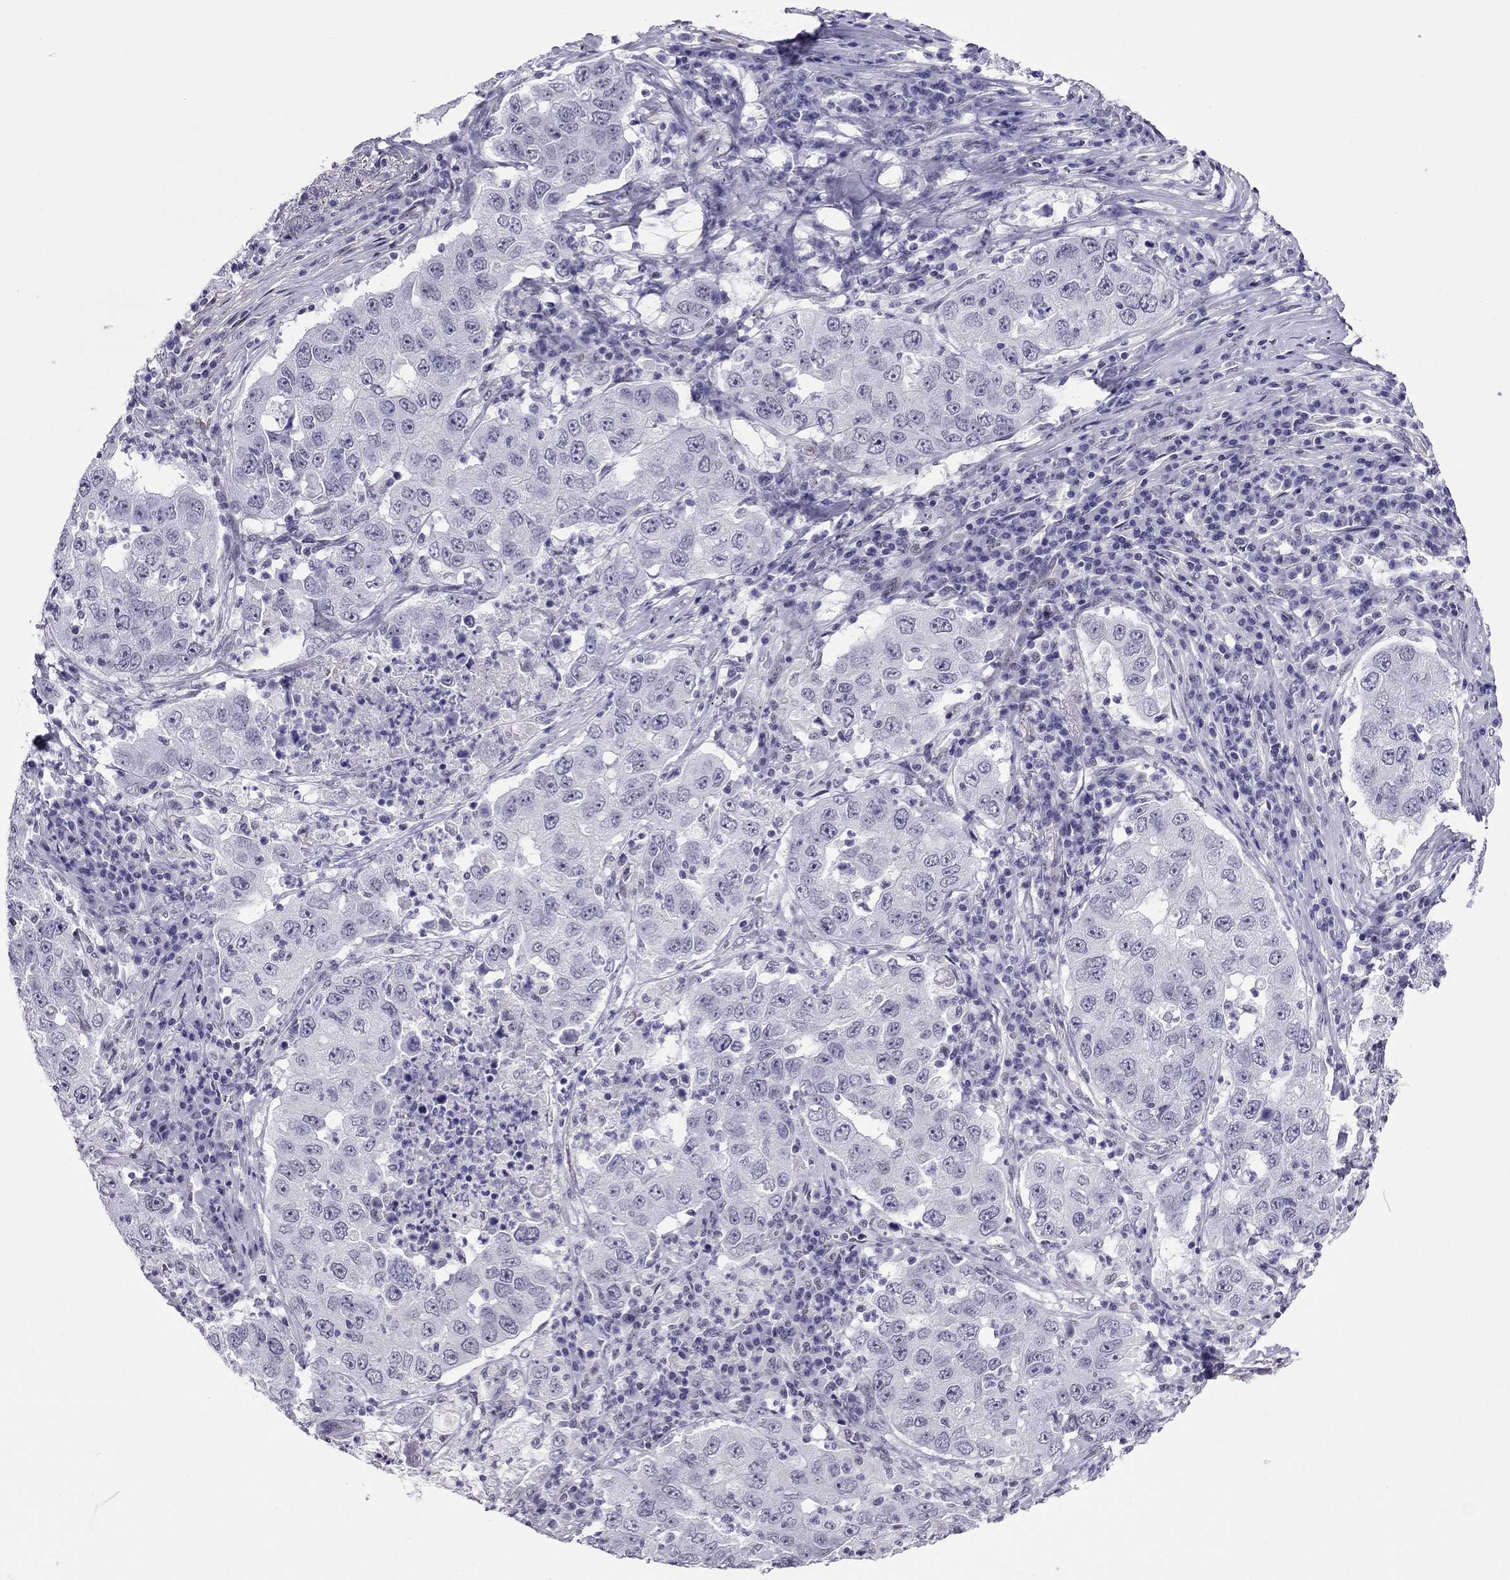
{"staining": {"intensity": "negative", "quantity": "none", "location": "none"}, "tissue": "lung cancer", "cell_type": "Tumor cells", "image_type": "cancer", "snomed": [{"axis": "morphology", "description": "Adenocarcinoma, NOS"}, {"axis": "topography", "description": "Lung"}], "caption": "High power microscopy image of an immunohistochemistry photomicrograph of adenocarcinoma (lung), revealing no significant positivity in tumor cells. Brightfield microscopy of immunohistochemistry stained with DAB (3,3'-diaminobenzidine) (brown) and hematoxylin (blue), captured at high magnification.", "gene": "ZNF646", "patient": {"sex": "male", "age": 73}}